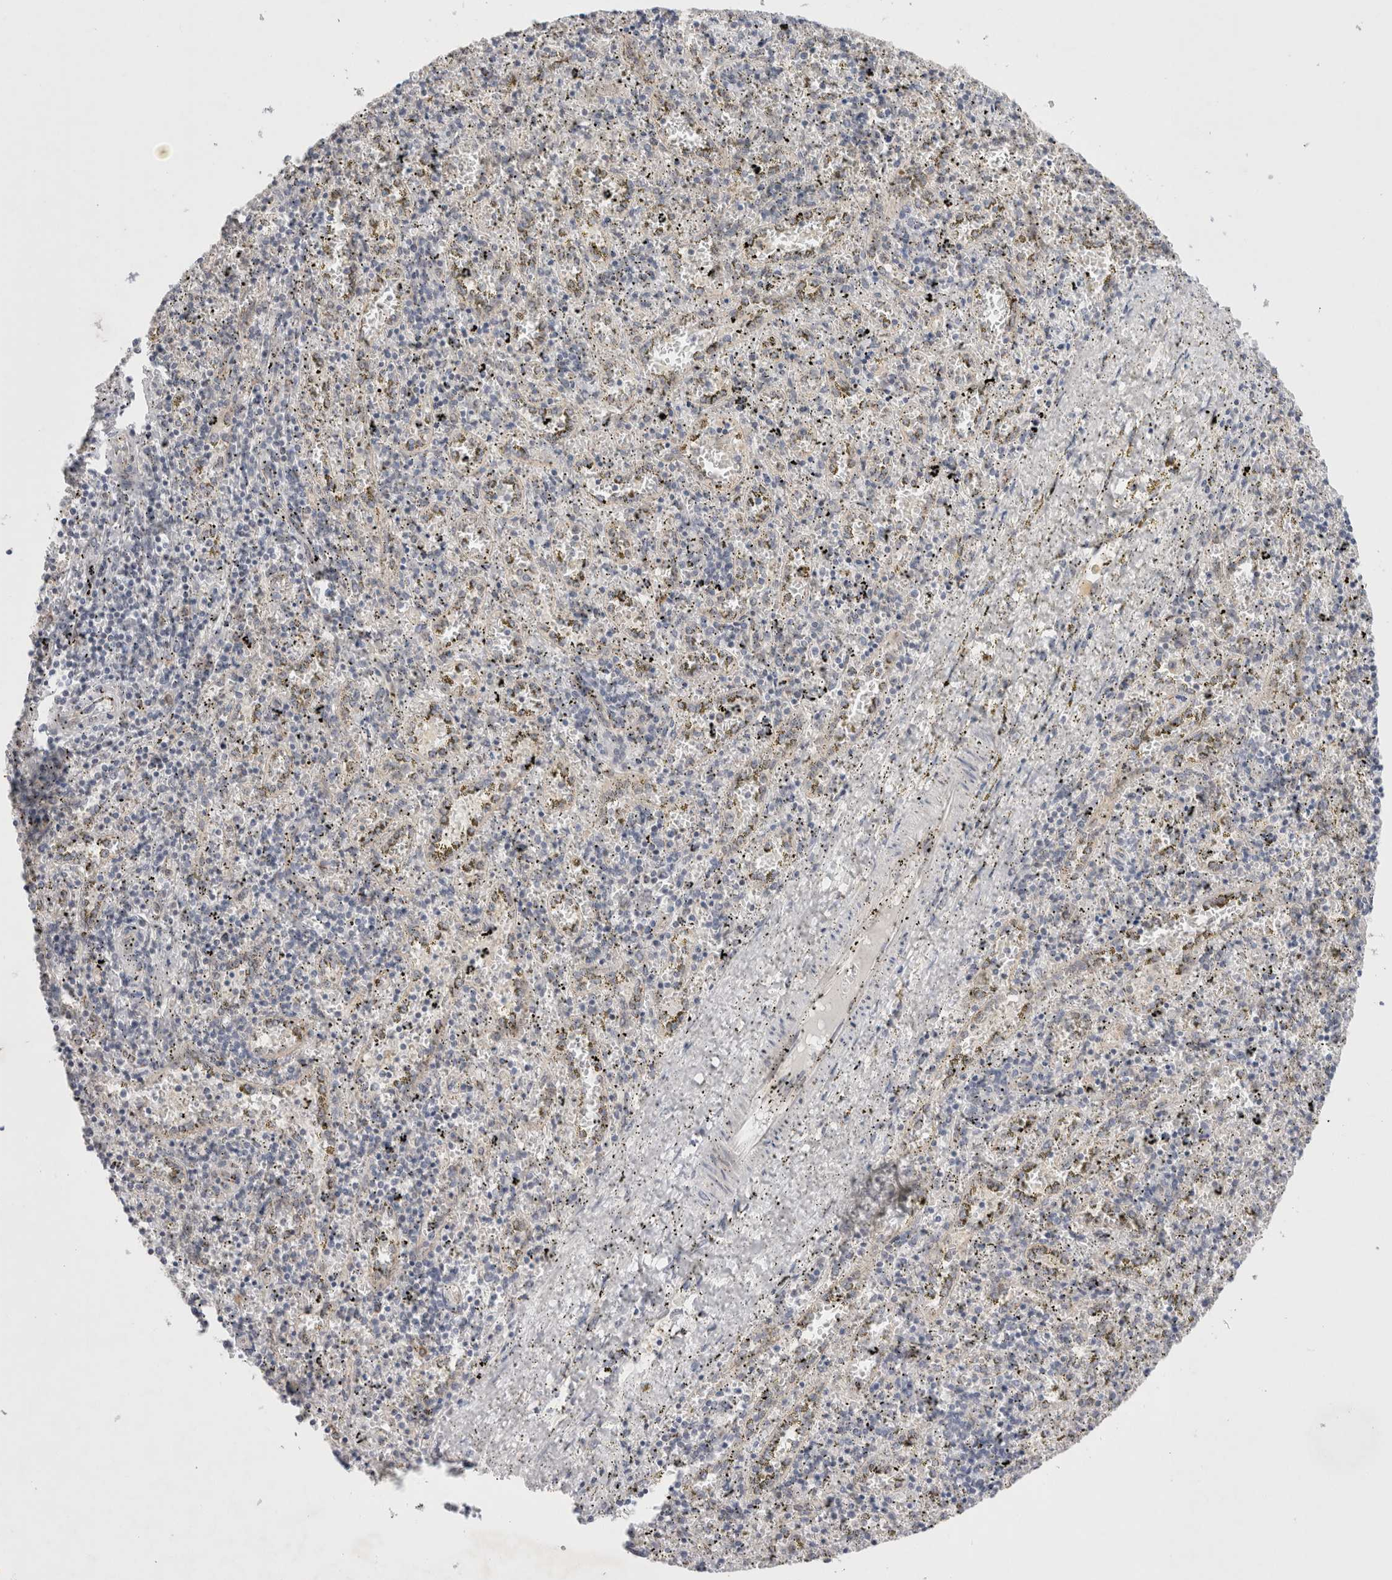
{"staining": {"intensity": "negative", "quantity": "none", "location": "none"}, "tissue": "spleen", "cell_type": "Cells in red pulp", "image_type": "normal", "snomed": [{"axis": "morphology", "description": "Normal tissue, NOS"}, {"axis": "topography", "description": "Spleen"}], "caption": "Immunohistochemistry micrograph of unremarkable spleen: spleen stained with DAB reveals no significant protein positivity in cells in red pulp.", "gene": "BICD2", "patient": {"sex": "male", "age": 11}}